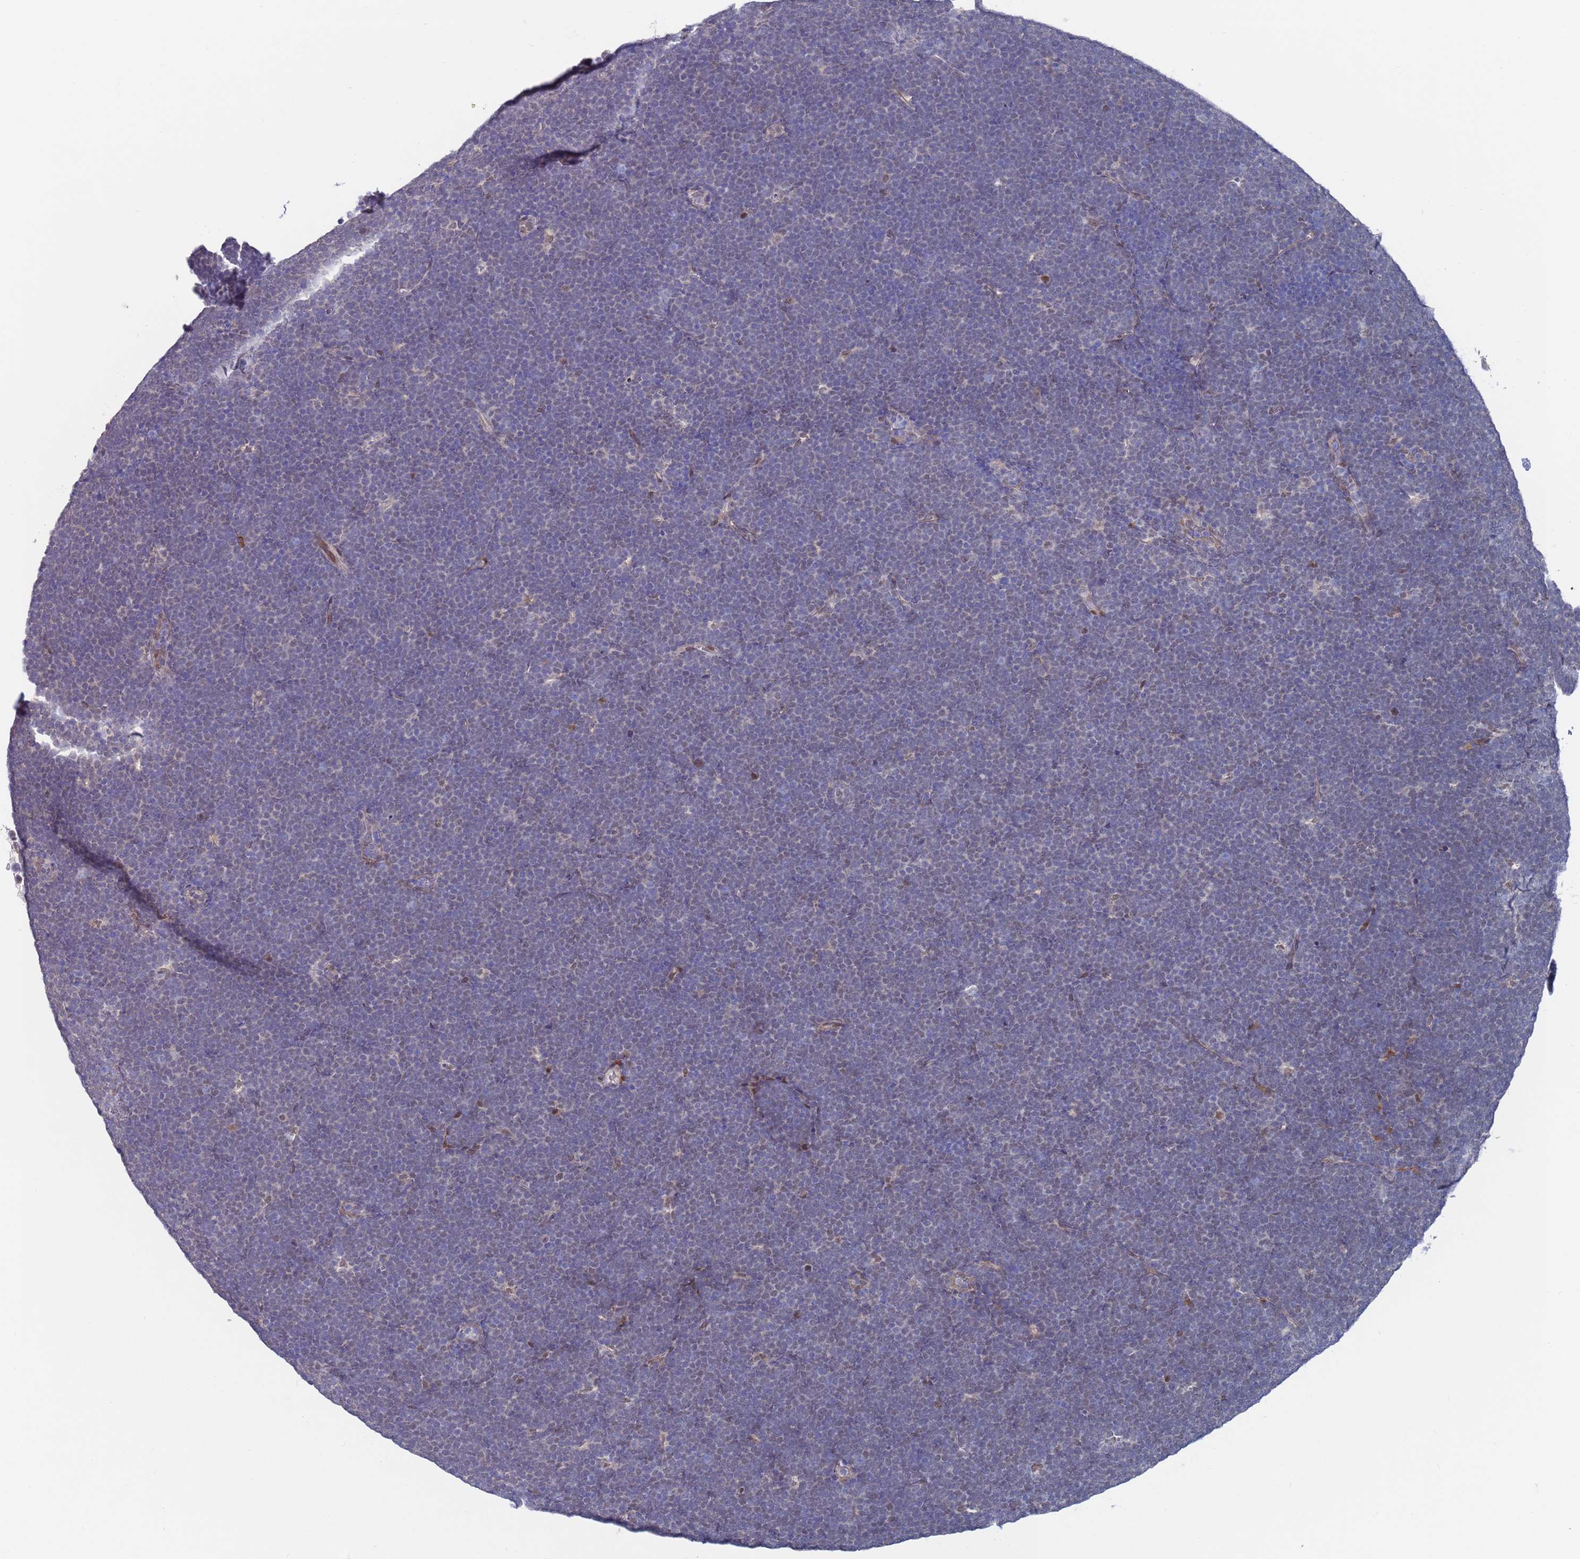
{"staining": {"intensity": "negative", "quantity": "none", "location": "none"}, "tissue": "lymphoma", "cell_type": "Tumor cells", "image_type": "cancer", "snomed": [{"axis": "morphology", "description": "Malignant lymphoma, non-Hodgkin's type, High grade"}, {"axis": "topography", "description": "Lymph node"}], "caption": "The image reveals no staining of tumor cells in high-grade malignant lymphoma, non-Hodgkin's type.", "gene": "FBXO27", "patient": {"sex": "male", "age": 13}}